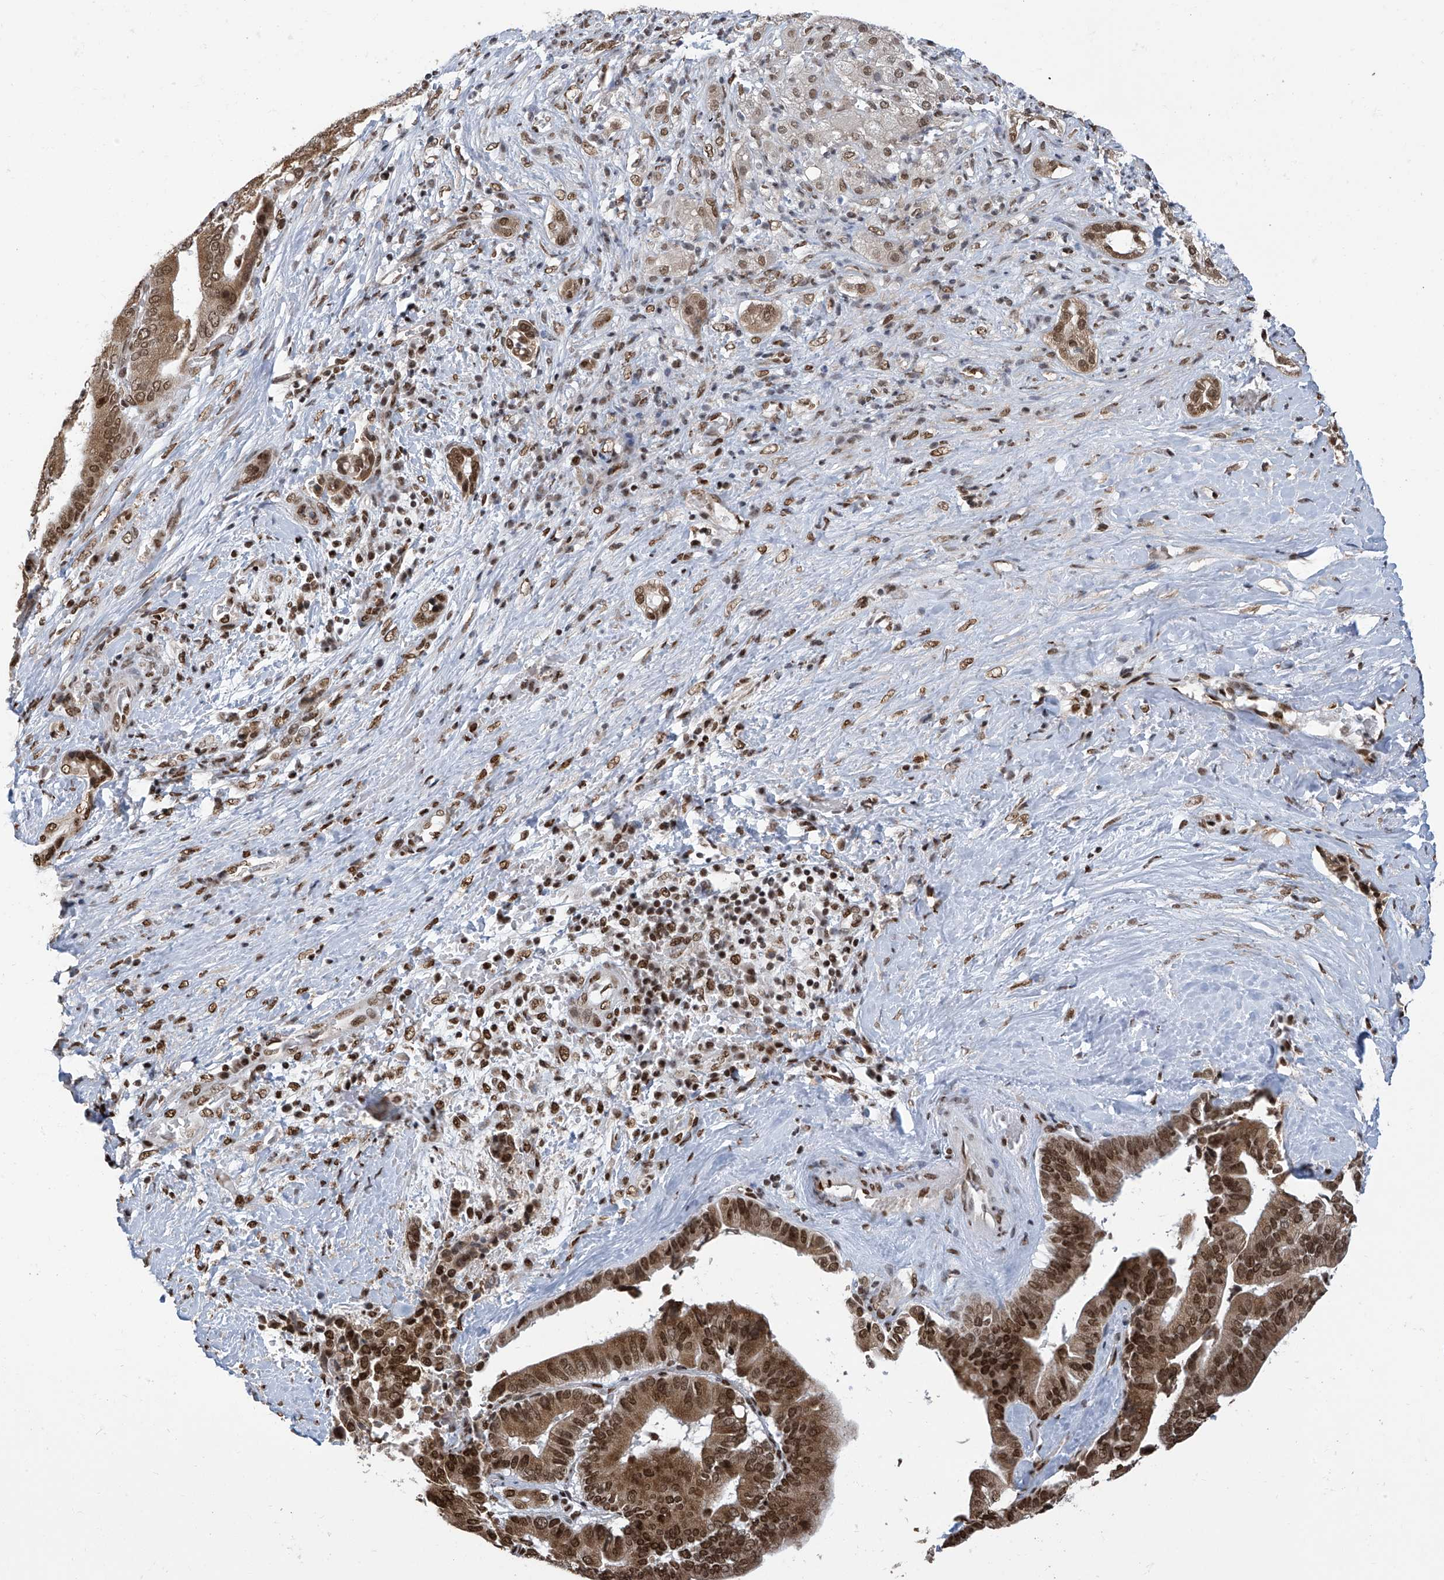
{"staining": {"intensity": "strong", "quantity": ">75%", "location": "cytoplasmic/membranous,nuclear"}, "tissue": "liver cancer", "cell_type": "Tumor cells", "image_type": "cancer", "snomed": [{"axis": "morphology", "description": "Cholangiocarcinoma"}, {"axis": "topography", "description": "Liver"}], "caption": "Brown immunohistochemical staining in liver cancer displays strong cytoplasmic/membranous and nuclear staining in about >75% of tumor cells.", "gene": "APLF", "patient": {"sex": "female", "age": 75}}